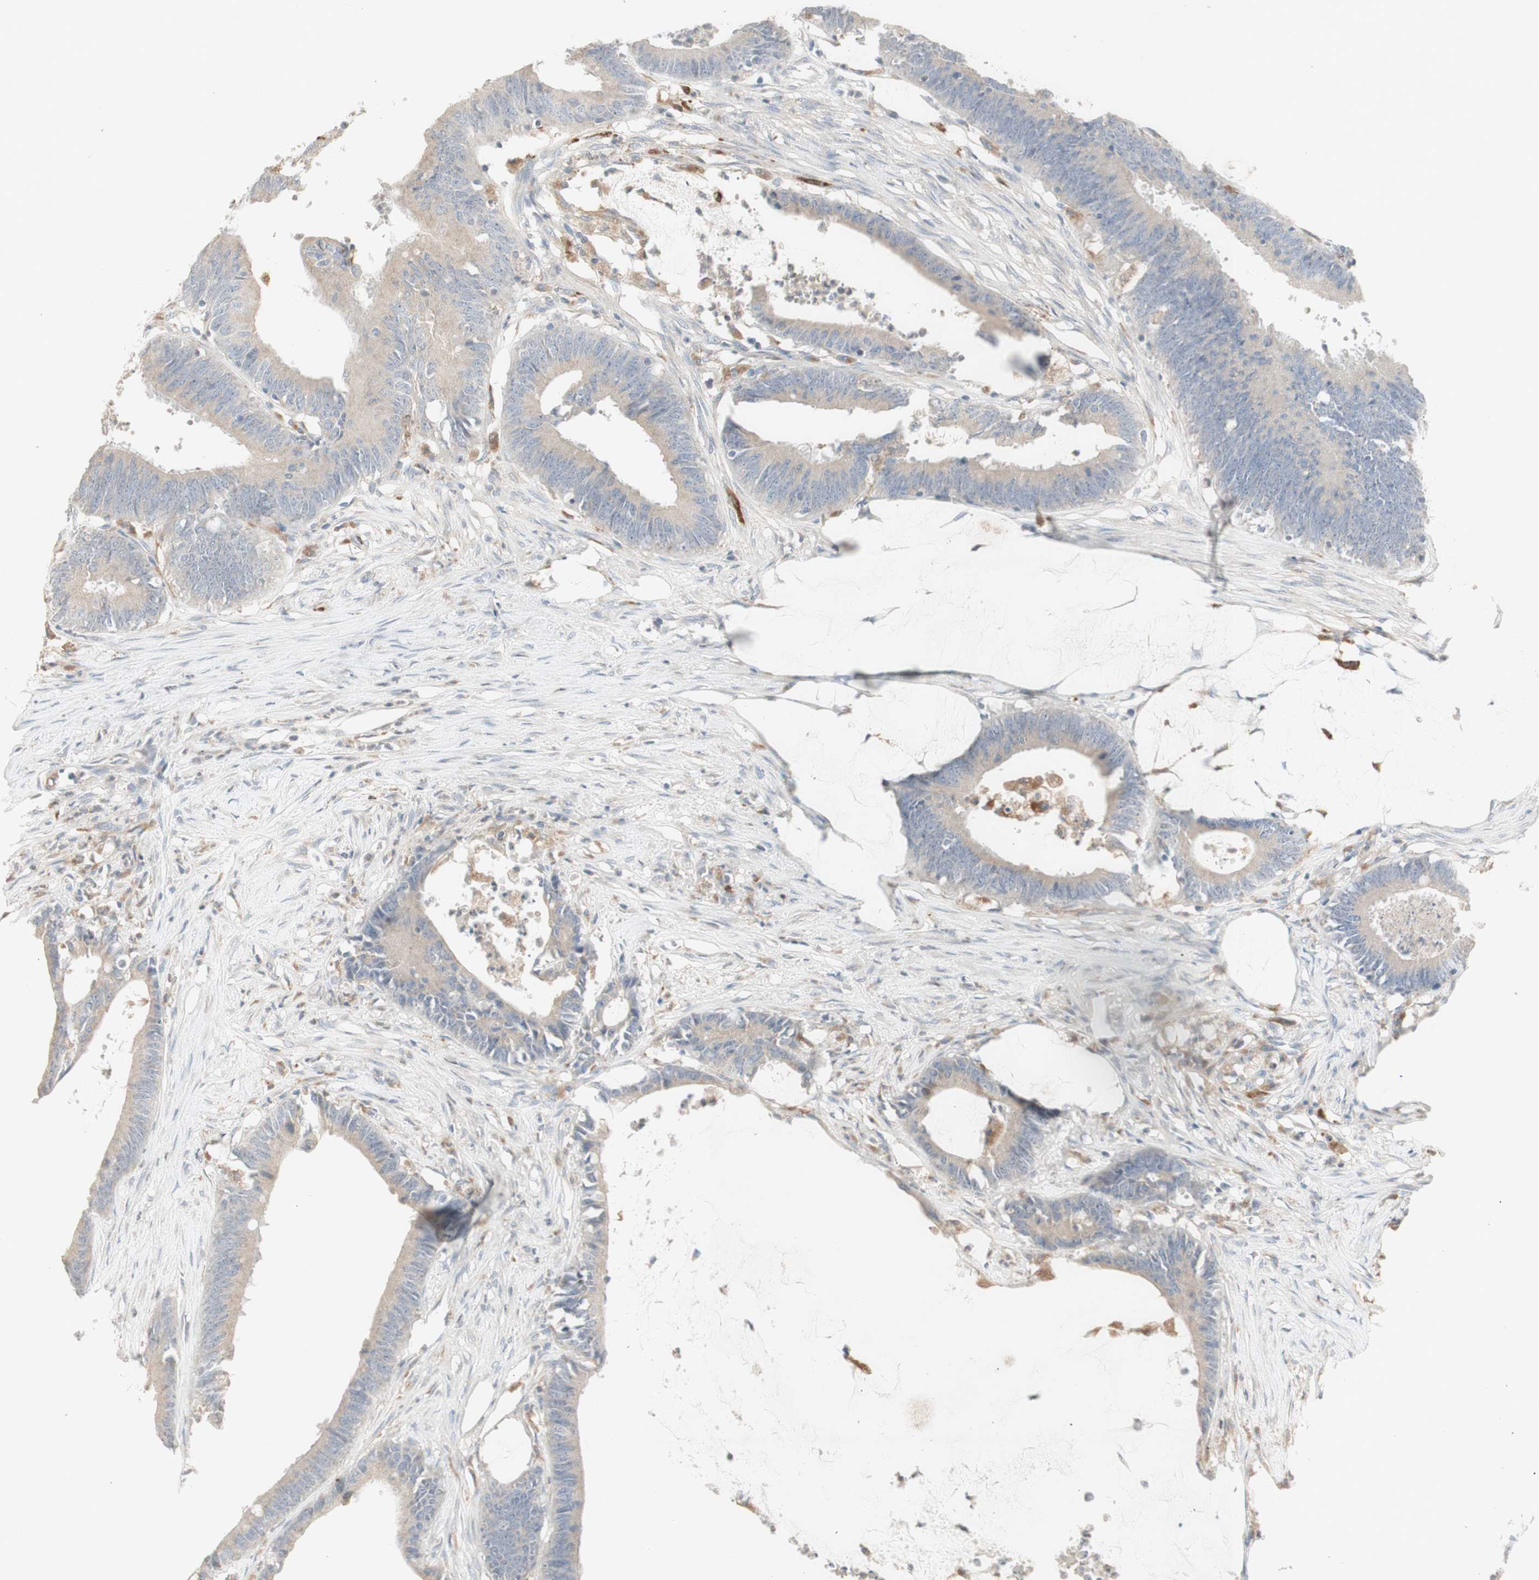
{"staining": {"intensity": "weak", "quantity": "<25%", "location": "cytoplasmic/membranous"}, "tissue": "colorectal cancer", "cell_type": "Tumor cells", "image_type": "cancer", "snomed": [{"axis": "morphology", "description": "Adenocarcinoma, NOS"}, {"axis": "topography", "description": "Rectum"}], "caption": "High power microscopy histopathology image of an IHC histopathology image of colorectal cancer (adenocarcinoma), revealing no significant expression in tumor cells. (DAB (3,3'-diaminobenzidine) immunohistochemistry (IHC) with hematoxylin counter stain).", "gene": "ATP6V1B1", "patient": {"sex": "female", "age": 66}}